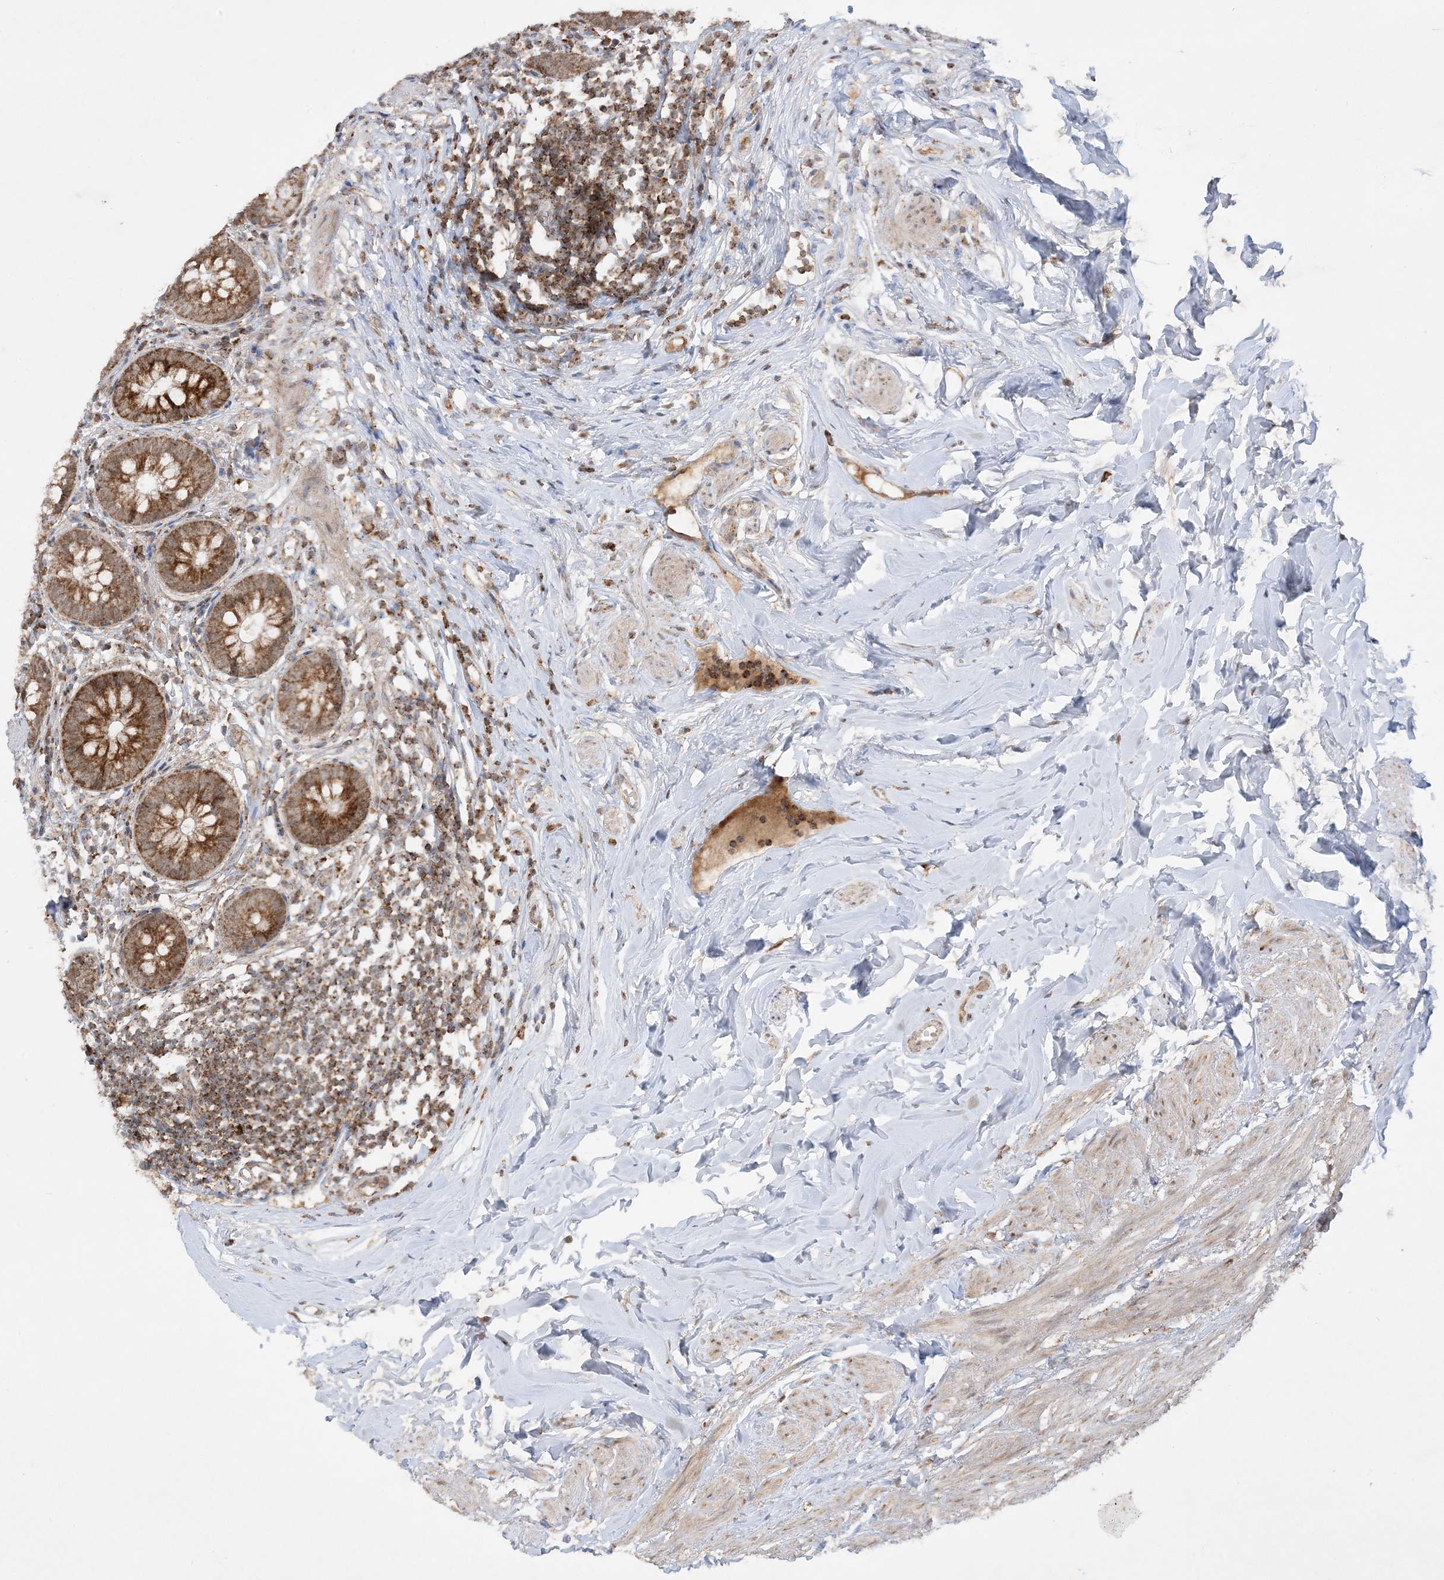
{"staining": {"intensity": "moderate", "quantity": ">75%", "location": "cytoplasmic/membranous"}, "tissue": "appendix", "cell_type": "Glandular cells", "image_type": "normal", "snomed": [{"axis": "morphology", "description": "Normal tissue, NOS"}, {"axis": "topography", "description": "Appendix"}], "caption": "Protein positivity by IHC displays moderate cytoplasmic/membranous staining in about >75% of glandular cells in benign appendix. (DAB (3,3'-diaminobenzidine) = brown stain, brightfield microscopy at high magnification).", "gene": "NDUFAF3", "patient": {"sex": "female", "age": 62}}